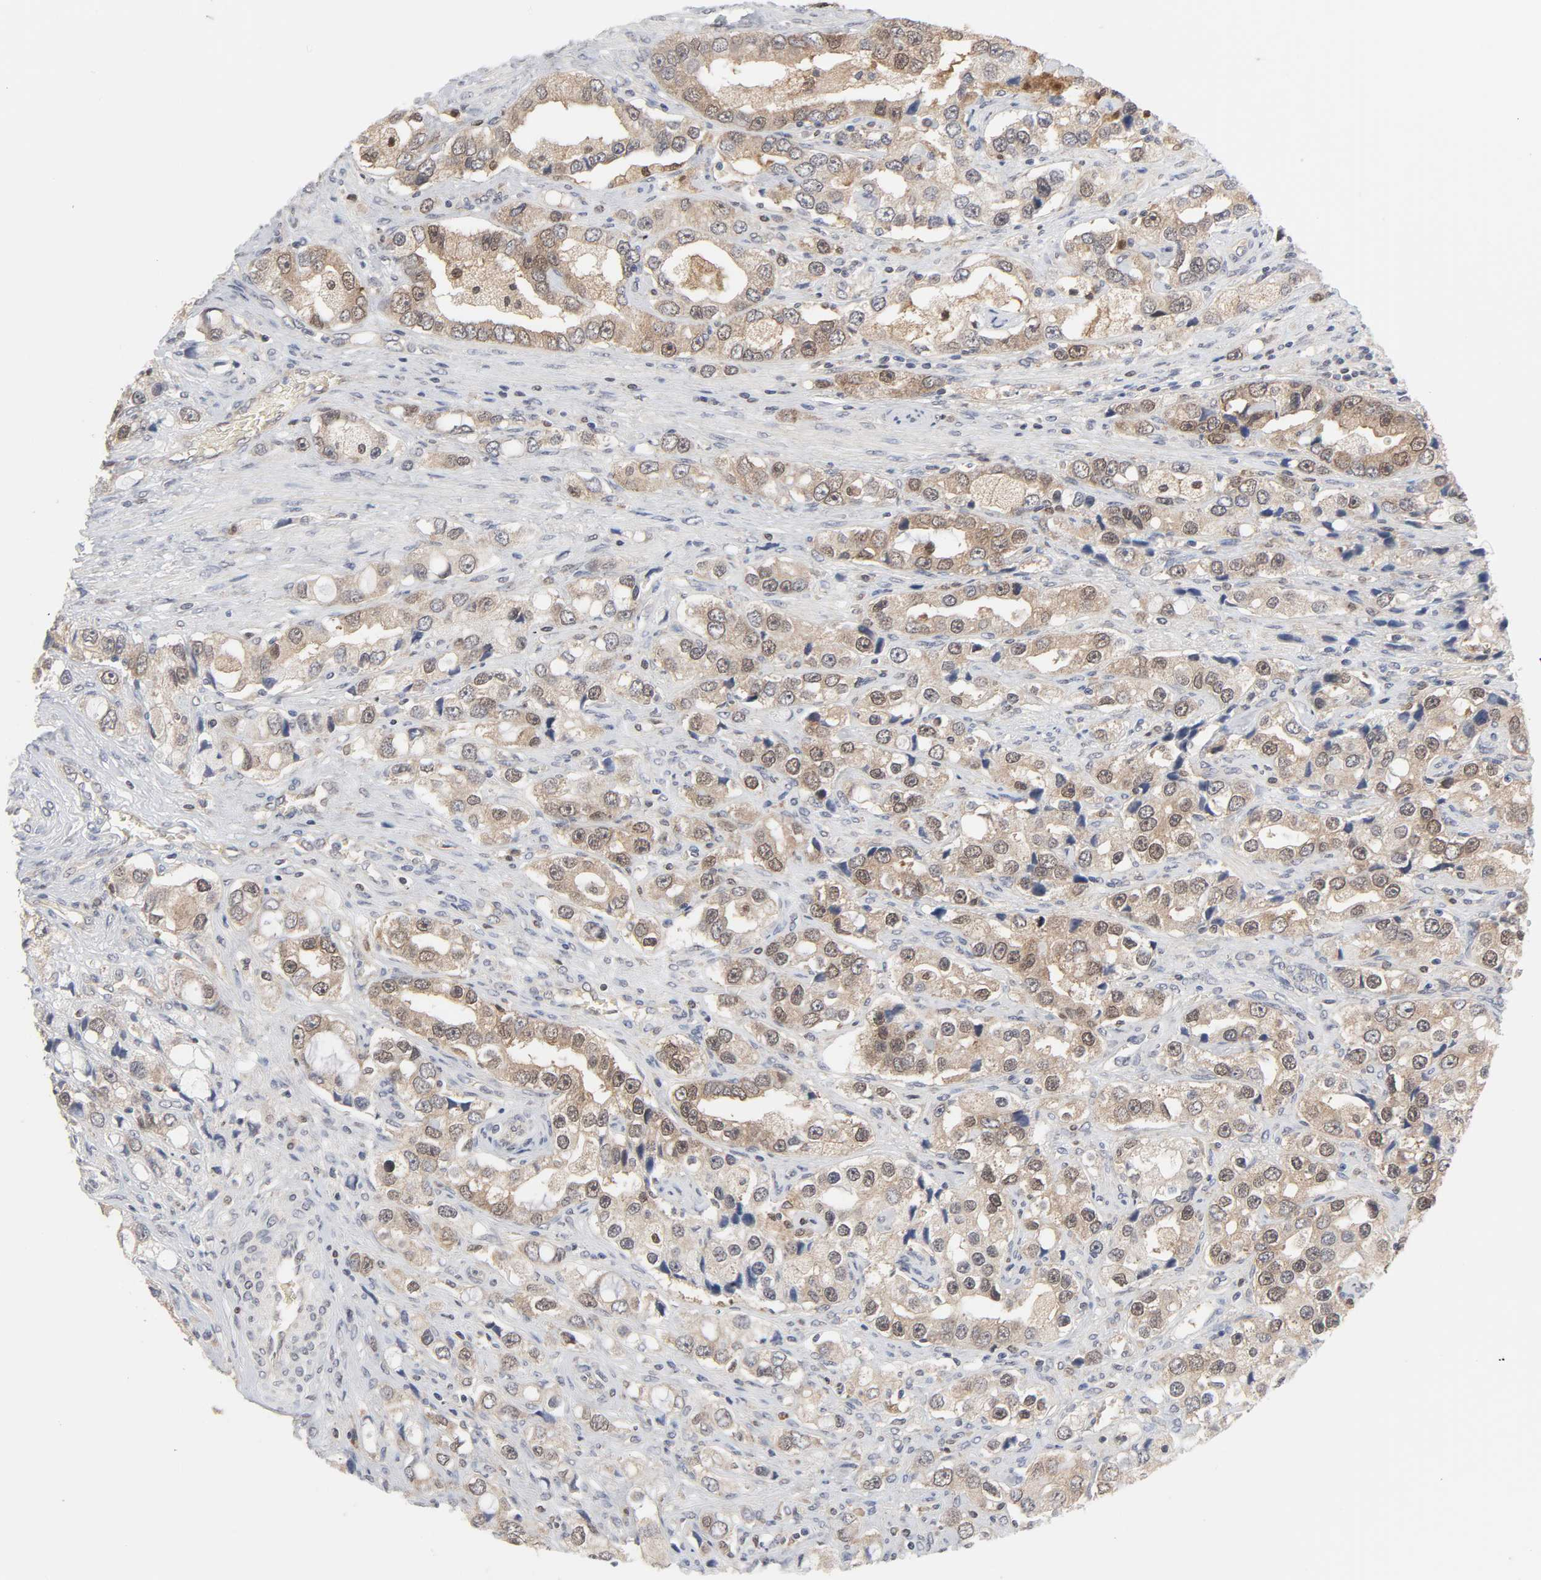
{"staining": {"intensity": "weak", "quantity": ">75%", "location": "cytoplasmic/membranous"}, "tissue": "prostate cancer", "cell_type": "Tumor cells", "image_type": "cancer", "snomed": [{"axis": "morphology", "description": "Adenocarcinoma, High grade"}, {"axis": "topography", "description": "Prostate"}], "caption": "Immunohistochemical staining of prostate high-grade adenocarcinoma displays low levels of weak cytoplasmic/membranous positivity in approximately >75% of tumor cells. (DAB (3,3'-diaminobenzidine) IHC, brown staining for protein, blue staining for nuclei).", "gene": "PRDX1", "patient": {"sex": "male", "age": 63}}